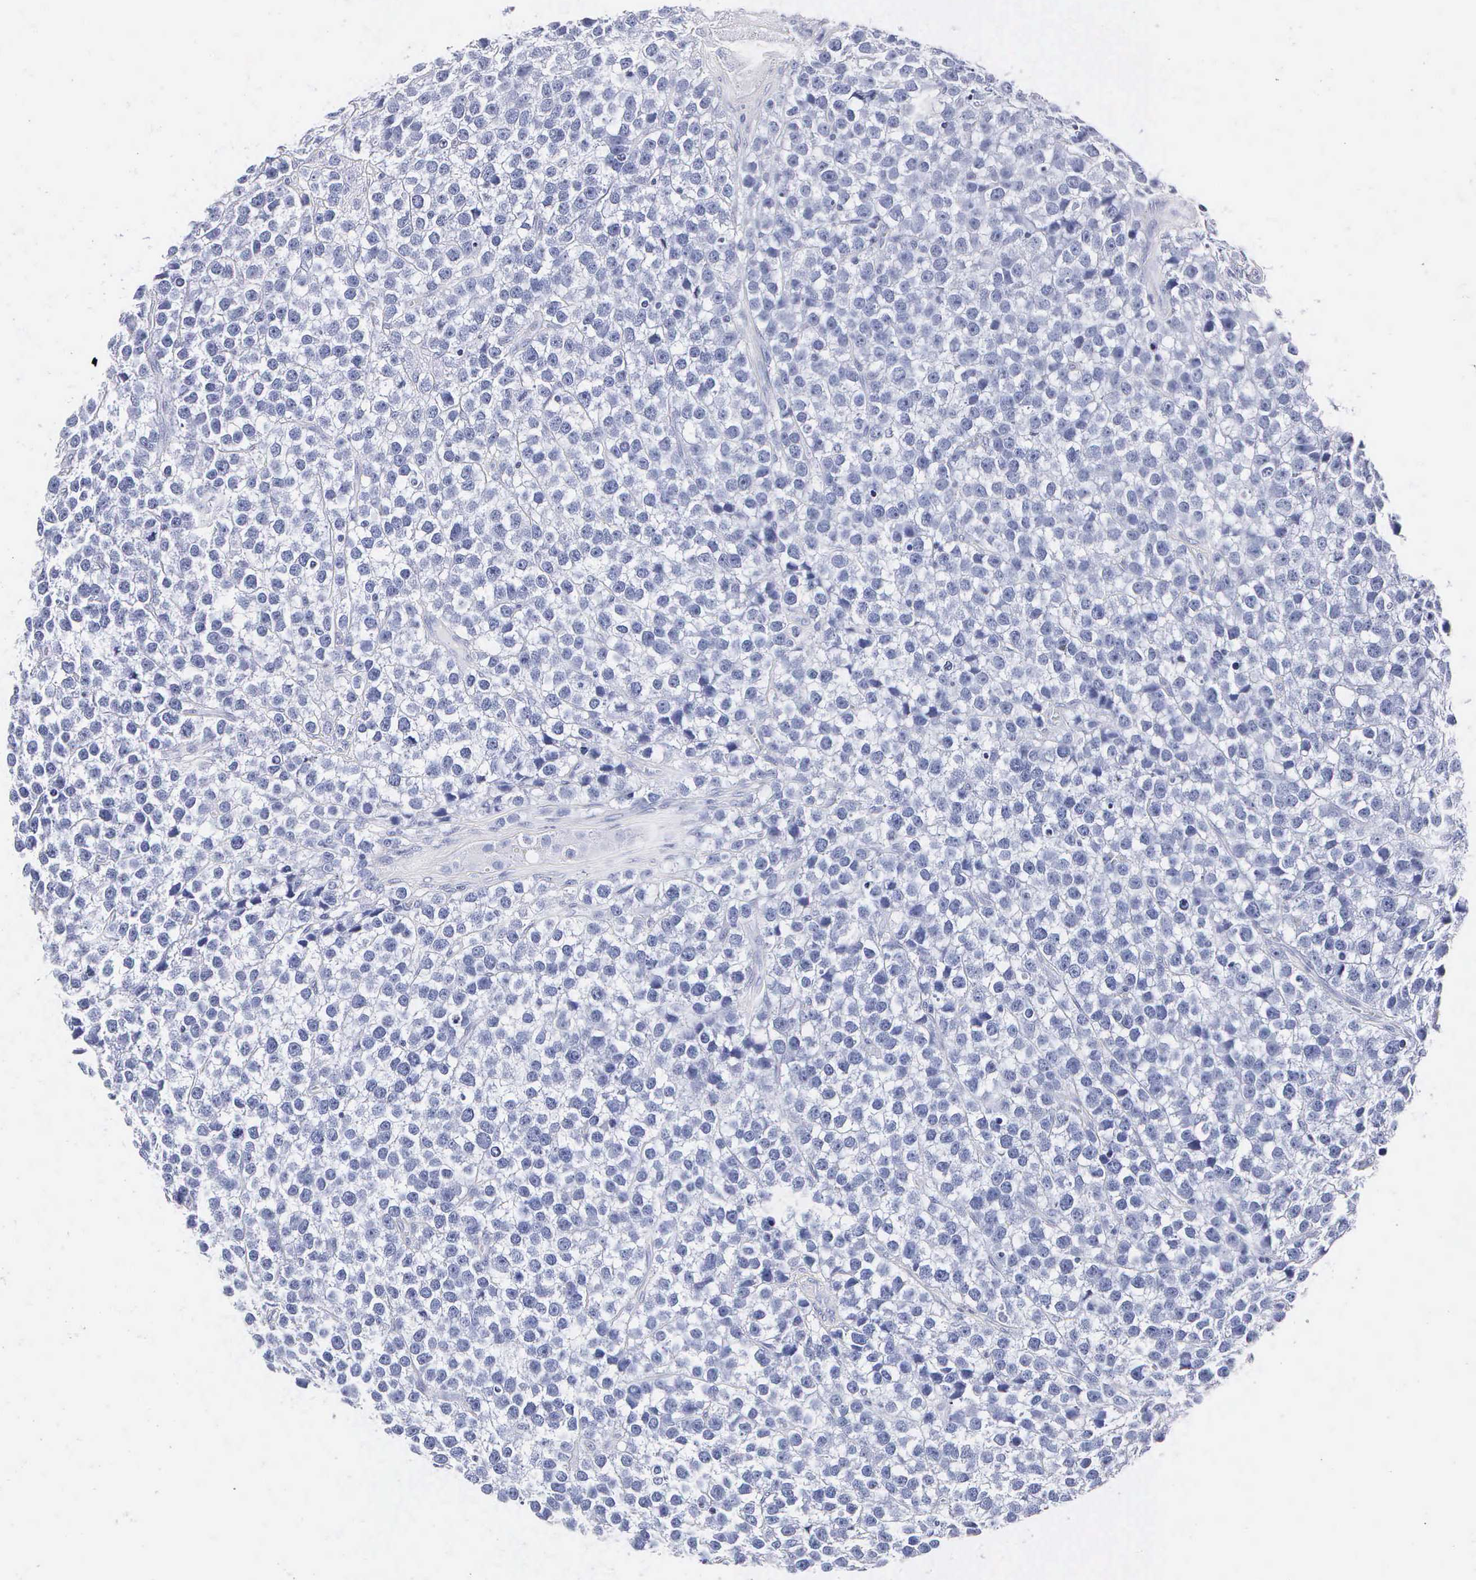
{"staining": {"intensity": "negative", "quantity": "none", "location": "none"}, "tissue": "testis cancer", "cell_type": "Tumor cells", "image_type": "cancer", "snomed": [{"axis": "morphology", "description": "Seminoma, NOS"}, {"axis": "topography", "description": "Testis"}], "caption": "Testis cancer stained for a protein using IHC displays no expression tumor cells.", "gene": "MB", "patient": {"sex": "male", "age": 25}}